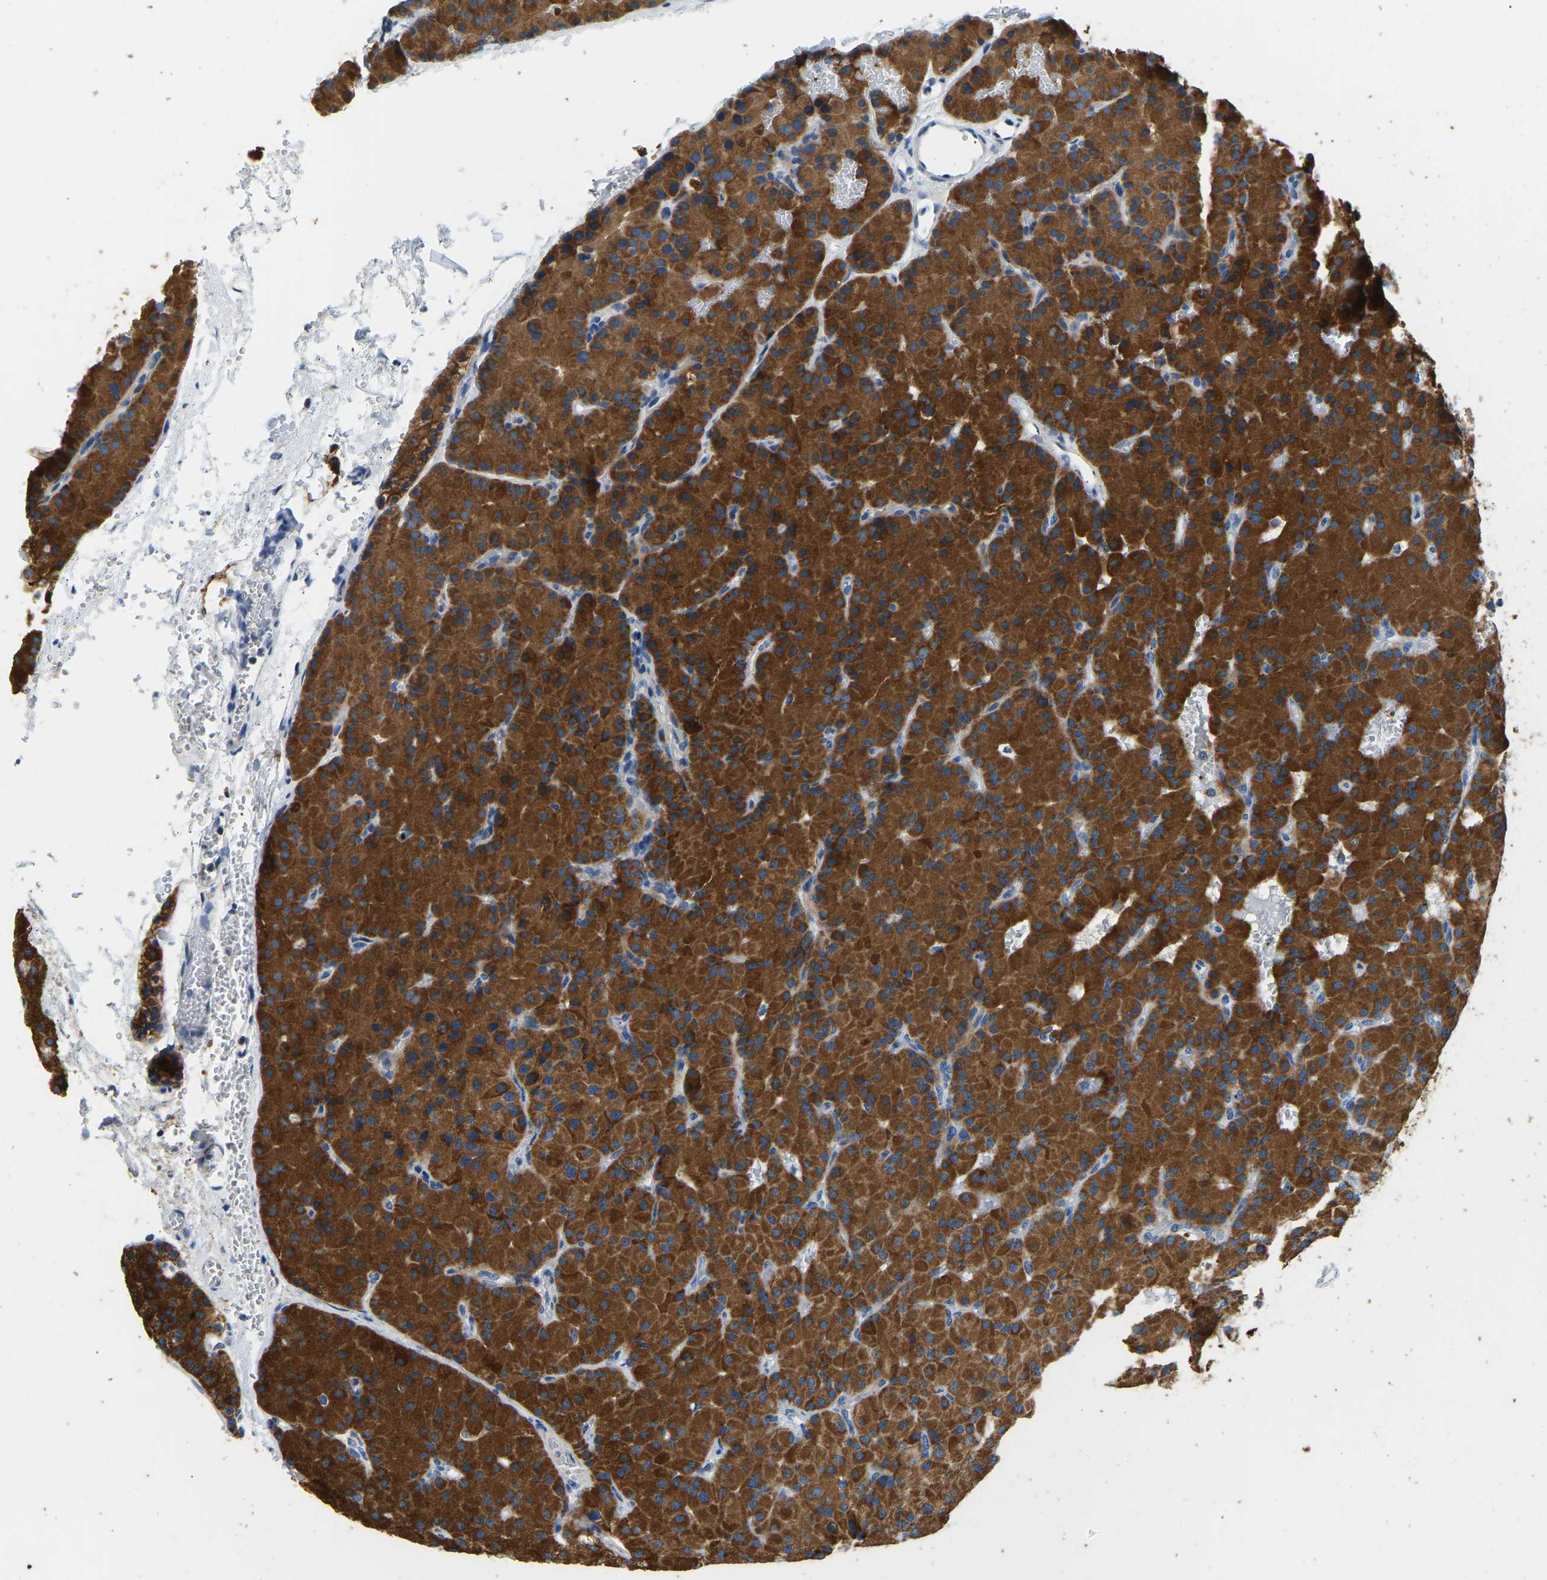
{"staining": {"intensity": "strong", "quantity": ">75%", "location": "cytoplasmic/membranous"}, "tissue": "parathyroid gland", "cell_type": "Glandular cells", "image_type": "normal", "snomed": [{"axis": "morphology", "description": "Normal tissue, NOS"}, {"axis": "morphology", "description": "Adenoma, NOS"}, {"axis": "topography", "description": "Parathyroid gland"}], "caption": "Glandular cells reveal strong cytoplasmic/membranous staining in approximately >75% of cells in normal parathyroid gland.", "gene": "ZNF200", "patient": {"sex": "male", "age": 75}}